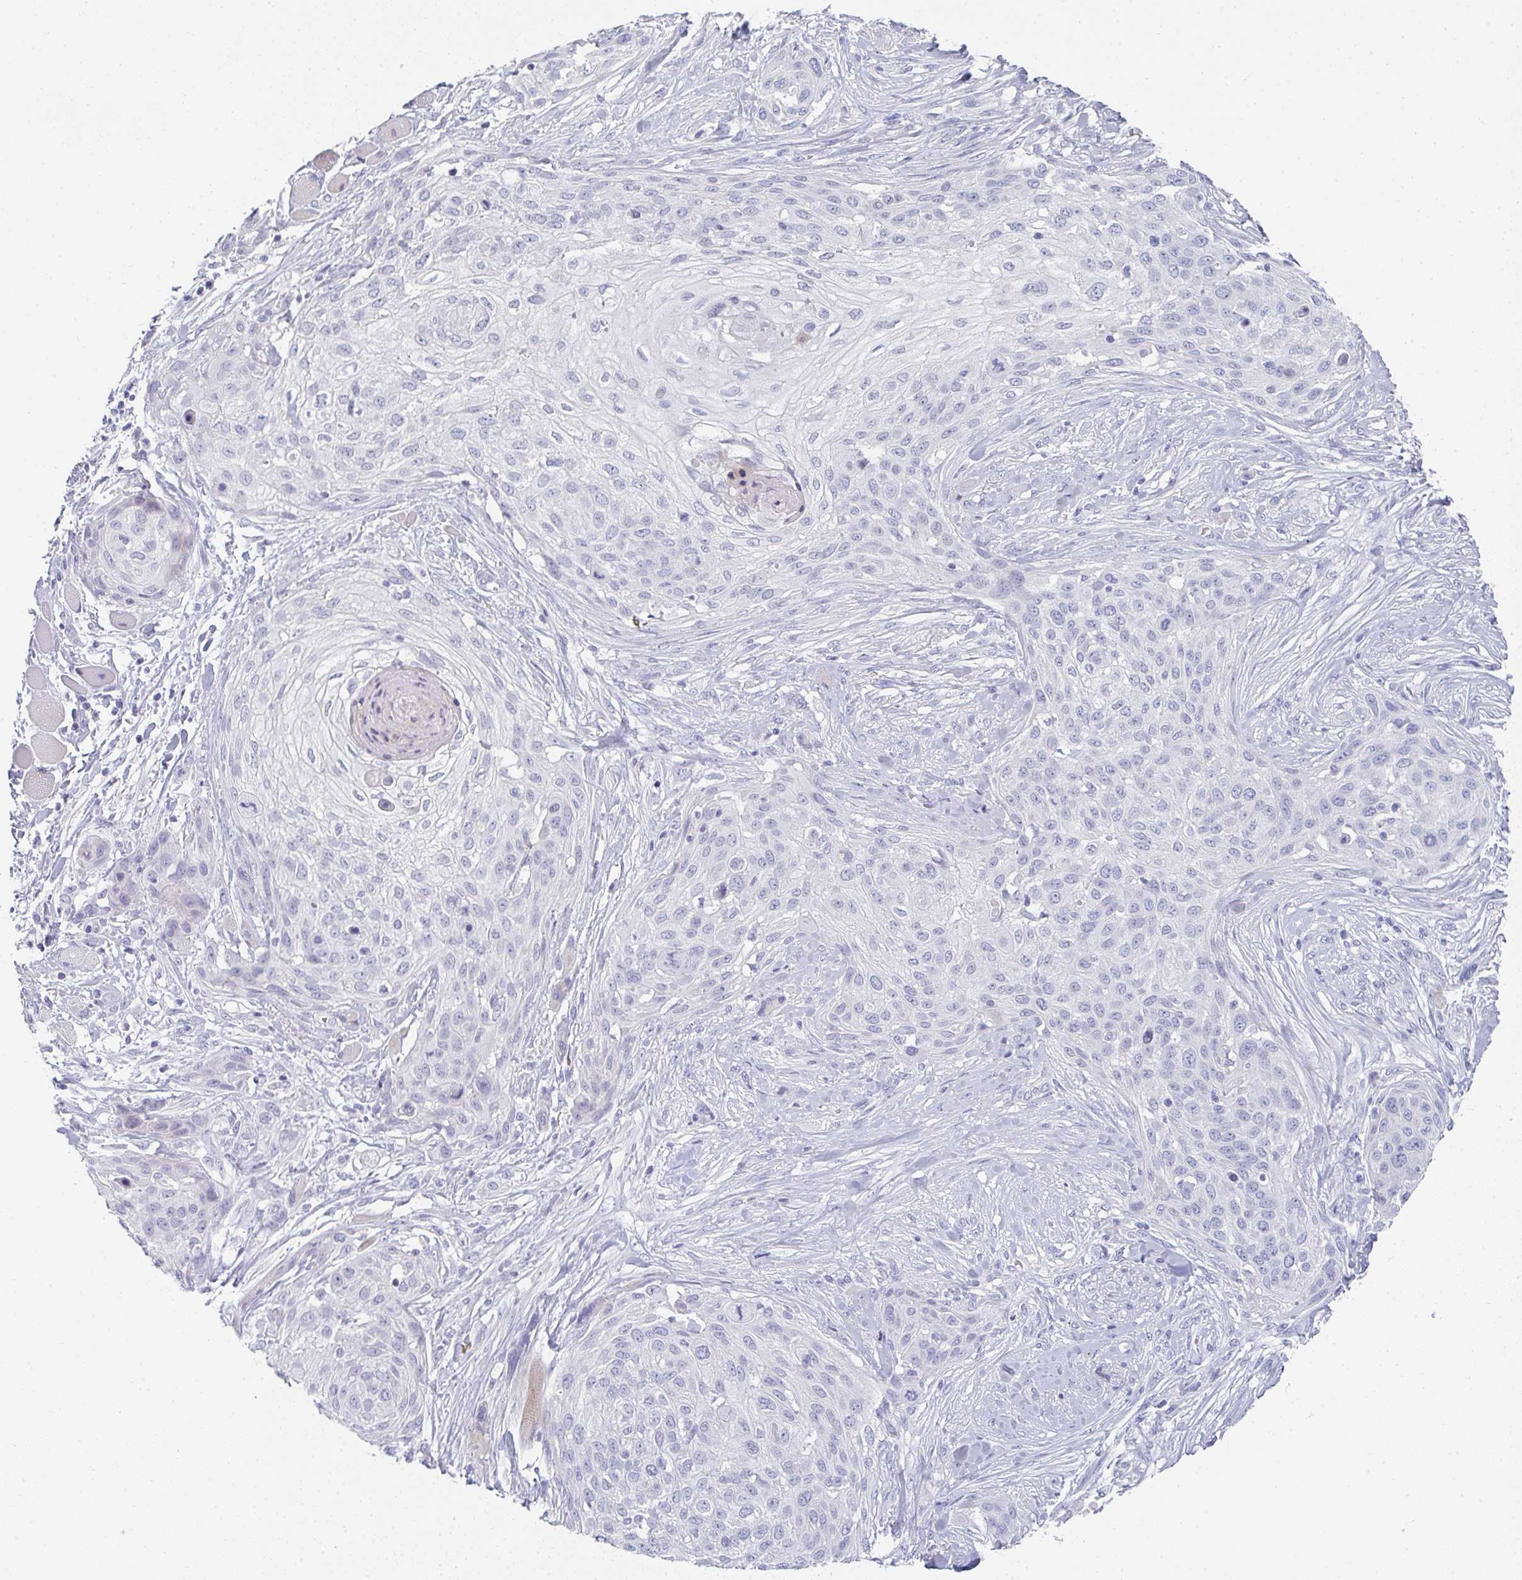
{"staining": {"intensity": "negative", "quantity": "none", "location": "none"}, "tissue": "skin cancer", "cell_type": "Tumor cells", "image_type": "cancer", "snomed": [{"axis": "morphology", "description": "Squamous cell carcinoma, NOS"}, {"axis": "topography", "description": "Skin"}], "caption": "An immunohistochemistry (IHC) micrograph of skin cancer (squamous cell carcinoma) is shown. There is no staining in tumor cells of skin cancer (squamous cell carcinoma).", "gene": "NEU2", "patient": {"sex": "female", "age": 87}}